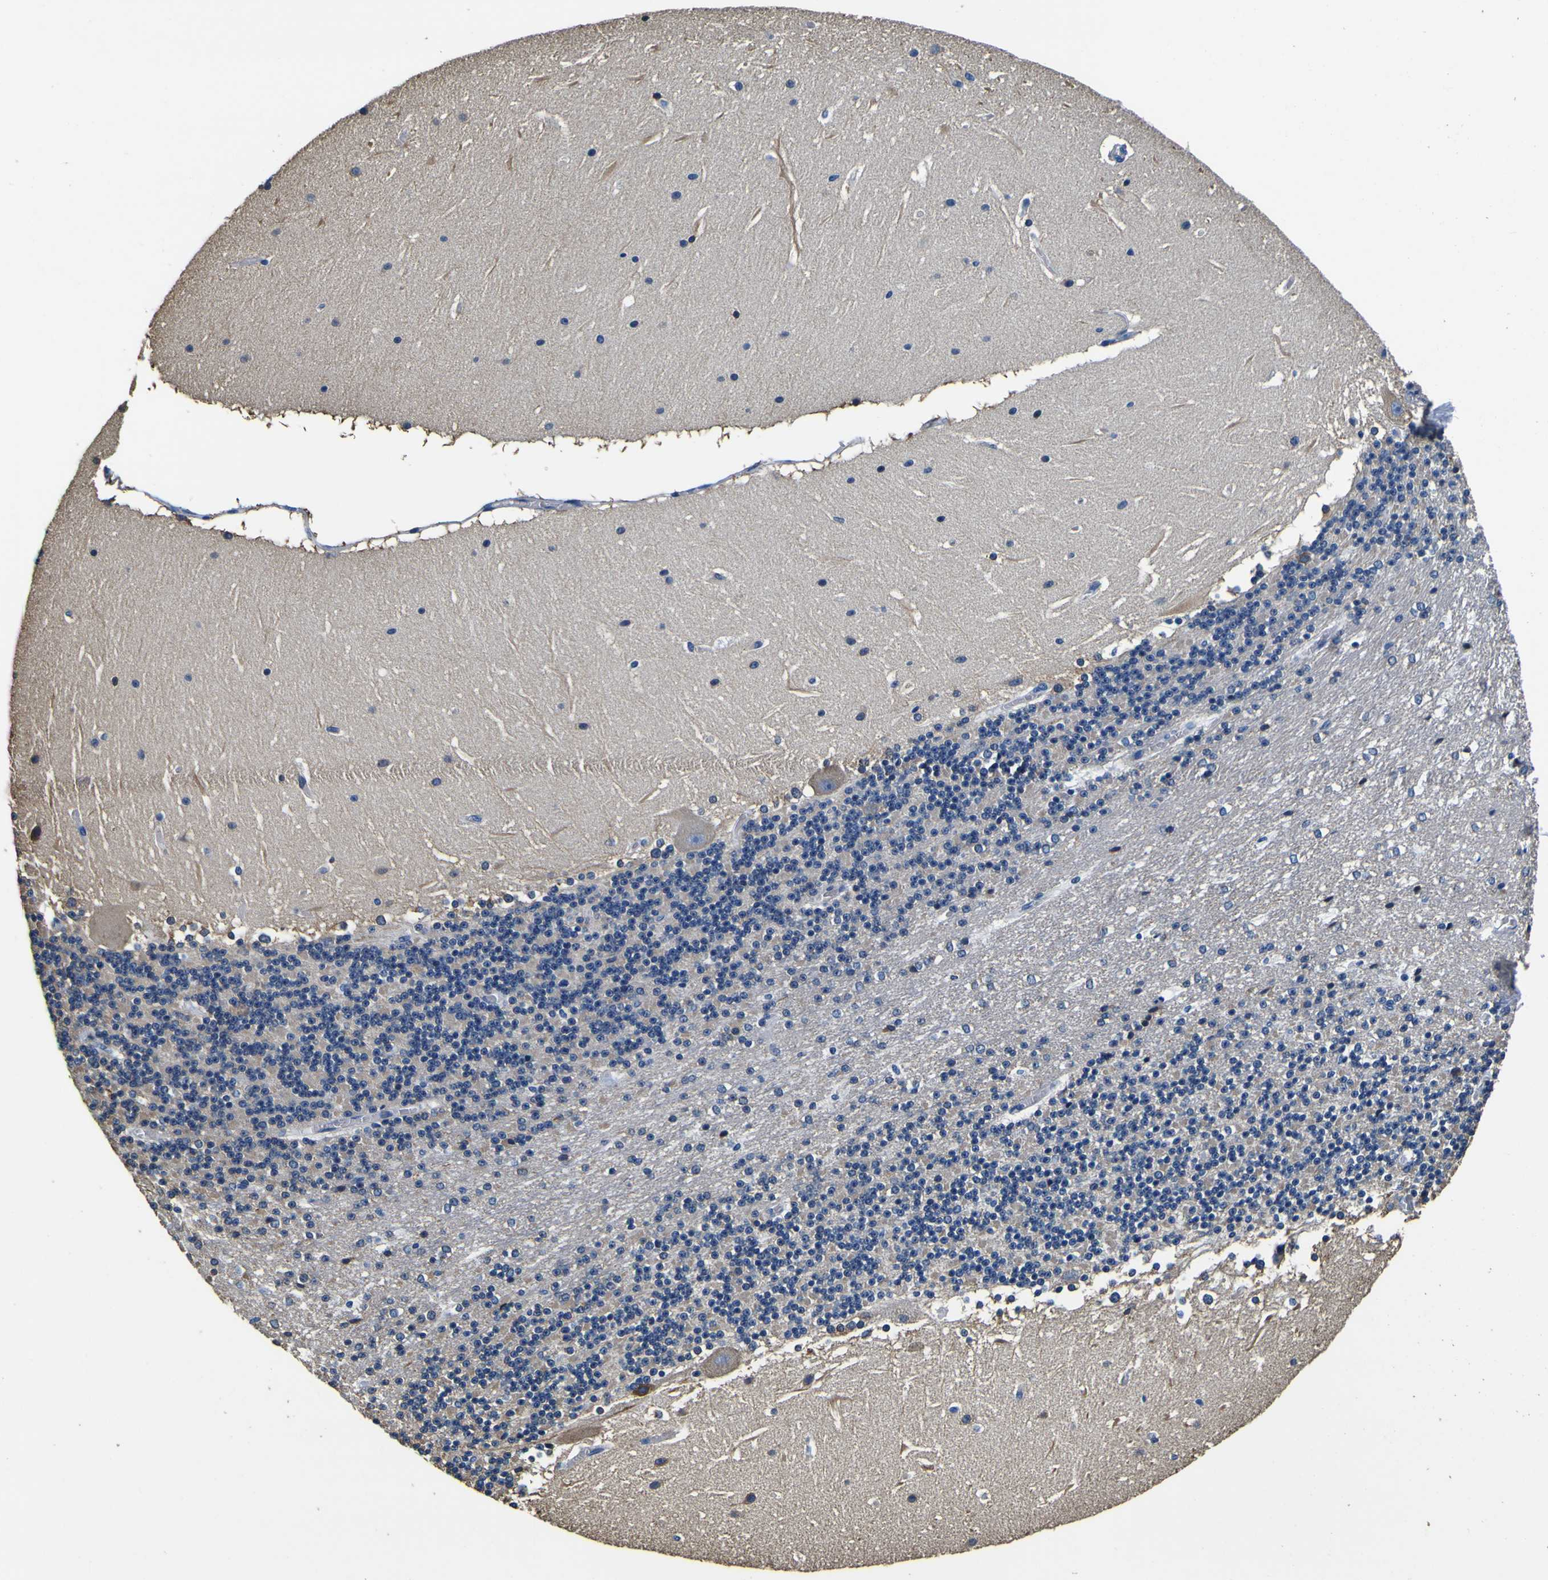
{"staining": {"intensity": "weak", "quantity": "<25%", "location": "cytoplasmic/membranous"}, "tissue": "cerebellum", "cell_type": "Cells in granular layer", "image_type": "normal", "snomed": [{"axis": "morphology", "description": "Normal tissue, NOS"}, {"axis": "topography", "description": "Cerebellum"}], "caption": "Benign cerebellum was stained to show a protein in brown. There is no significant staining in cells in granular layer. Nuclei are stained in blue.", "gene": "TUBA1B", "patient": {"sex": "female", "age": 19}}